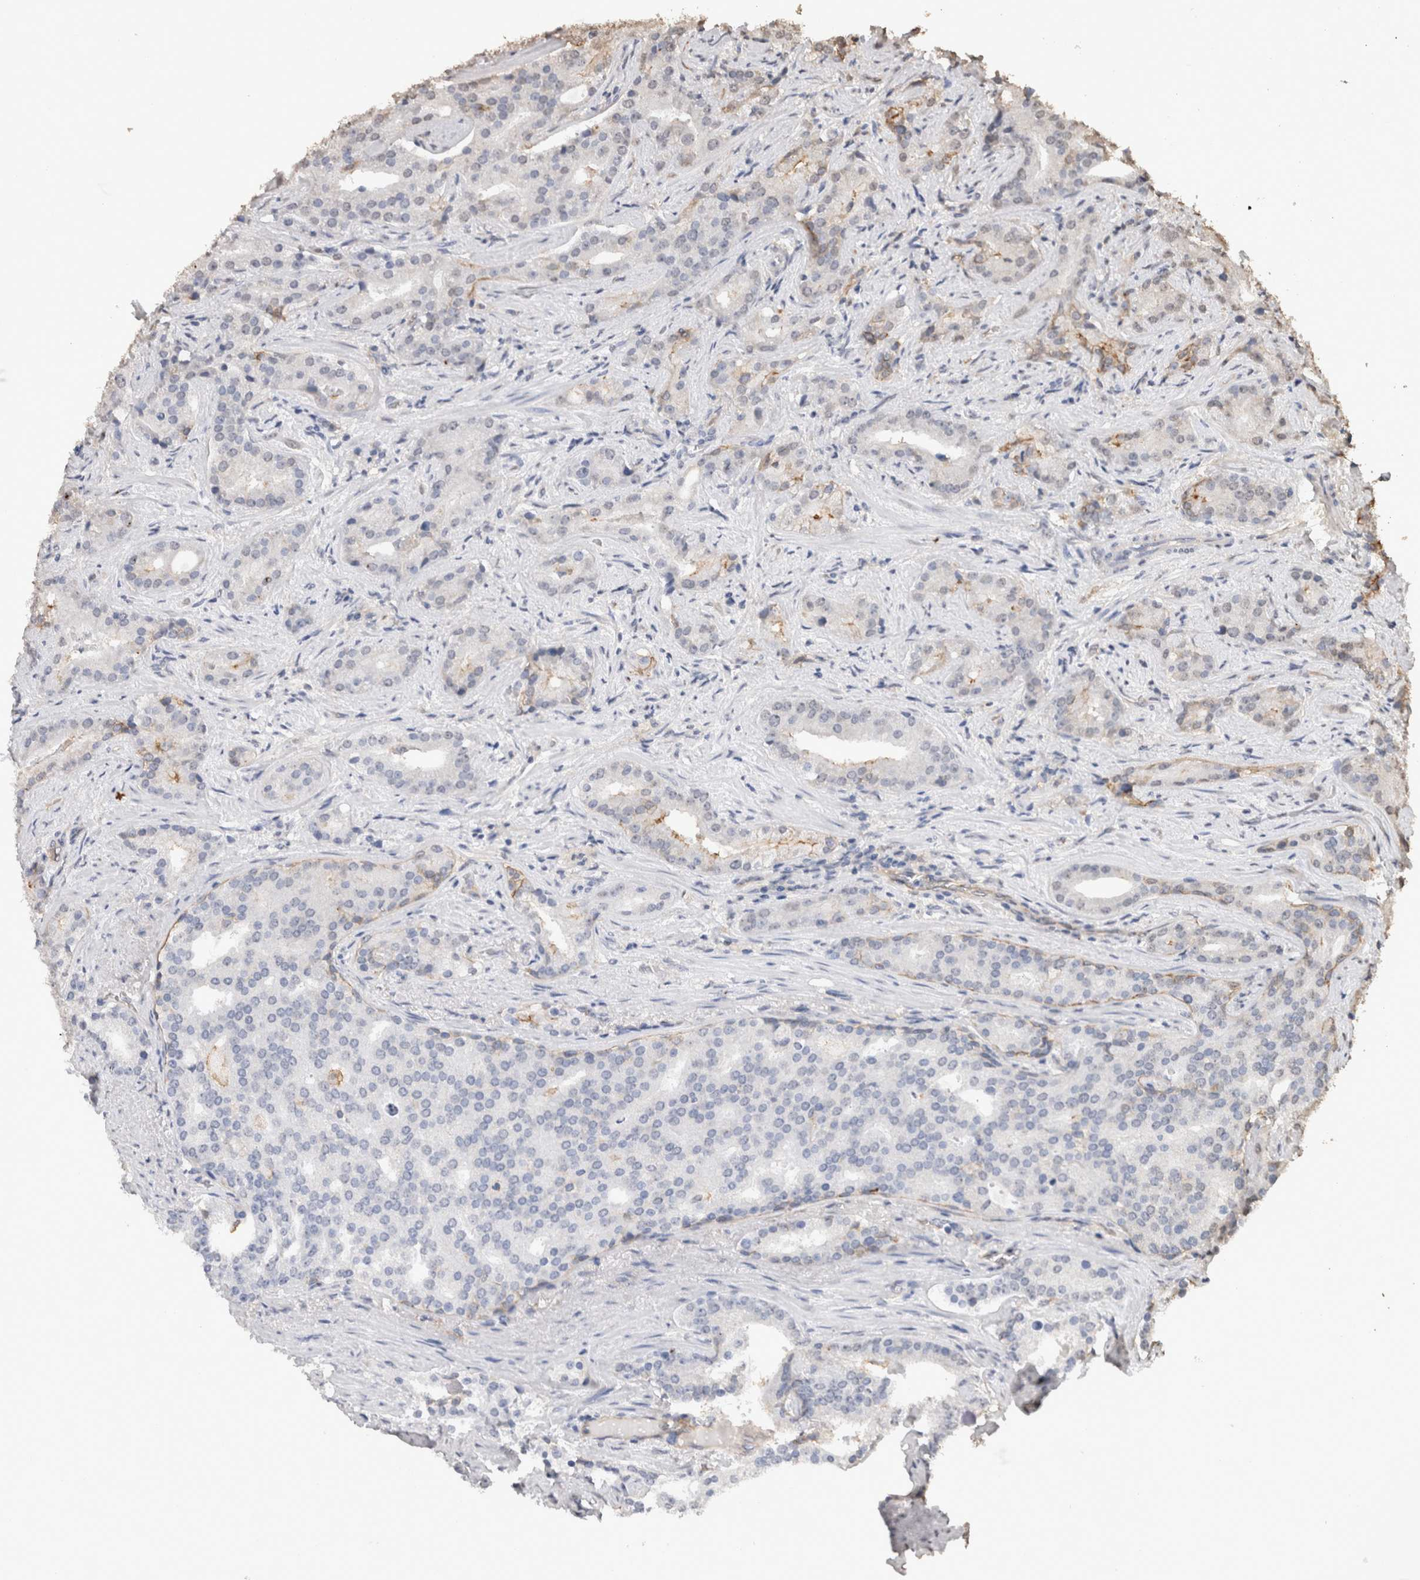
{"staining": {"intensity": "weak", "quantity": "<25%", "location": "cytoplasmic/membranous"}, "tissue": "prostate cancer", "cell_type": "Tumor cells", "image_type": "cancer", "snomed": [{"axis": "morphology", "description": "Adenocarcinoma, Low grade"}, {"axis": "topography", "description": "Prostate"}], "caption": "Immunohistochemistry micrograph of neoplastic tissue: prostate low-grade adenocarcinoma stained with DAB displays no significant protein staining in tumor cells.", "gene": "S100A10", "patient": {"sex": "male", "age": 67}}